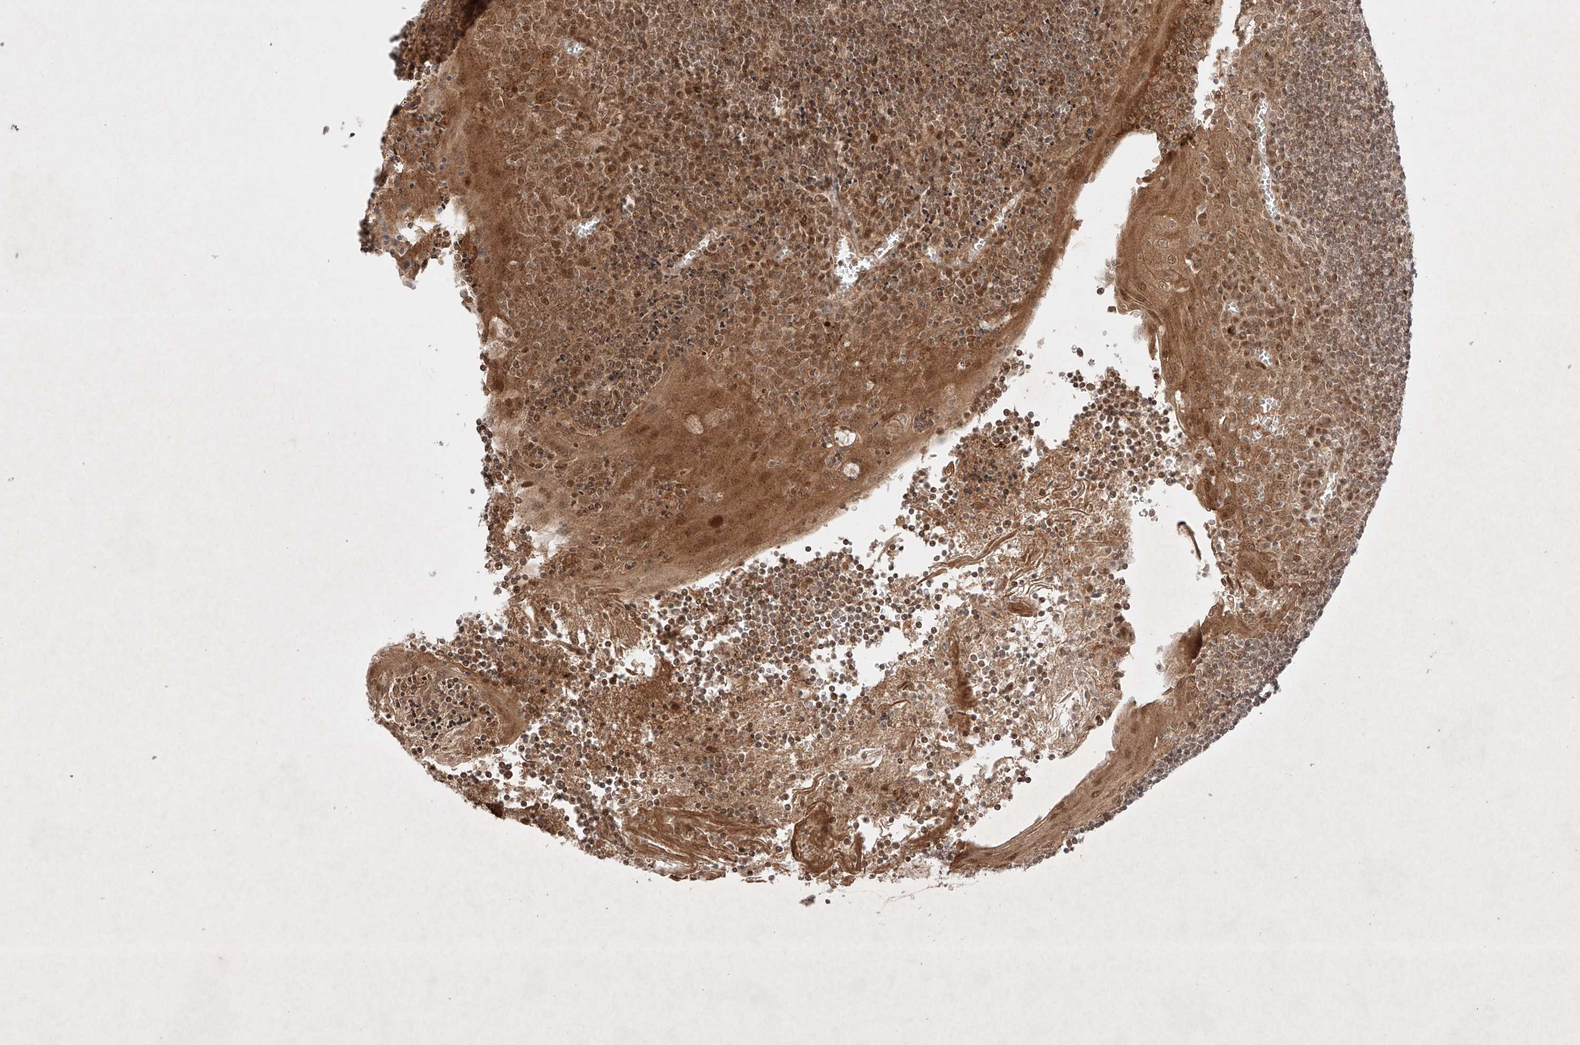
{"staining": {"intensity": "moderate", "quantity": "<25%", "location": "cytoplasmic/membranous"}, "tissue": "tonsil", "cell_type": "Germinal center cells", "image_type": "normal", "snomed": [{"axis": "morphology", "description": "Normal tissue, NOS"}, {"axis": "topography", "description": "Tonsil"}], "caption": "Immunohistochemistry of unremarkable tonsil shows low levels of moderate cytoplasmic/membranous staining in about <25% of germinal center cells.", "gene": "RNF31", "patient": {"sex": "male", "age": 27}}